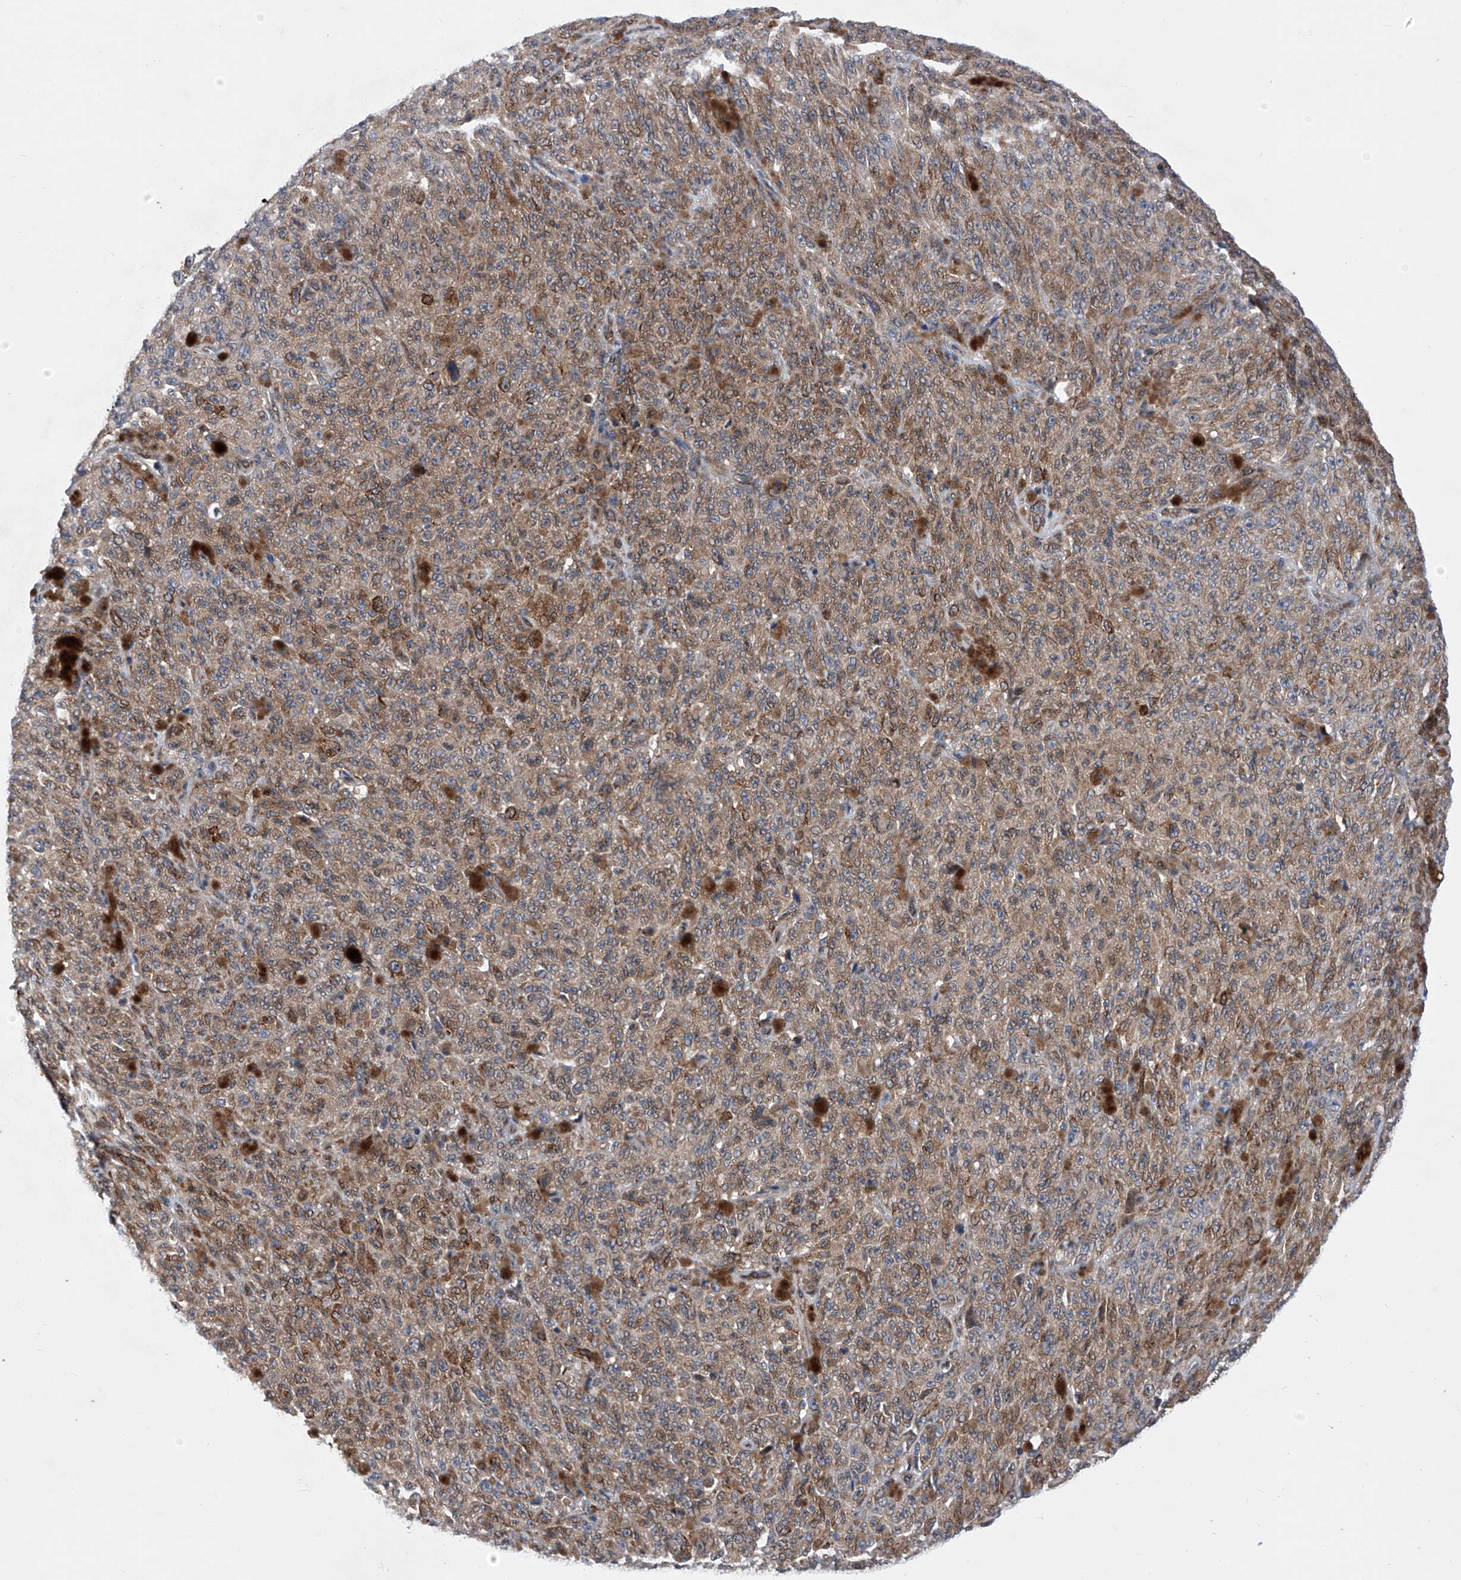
{"staining": {"intensity": "moderate", "quantity": ">75%", "location": "cytoplasmic/membranous"}, "tissue": "melanoma", "cell_type": "Tumor cells", "image_type": "cancer", "snomed": [{"axis": "morphology", "description": "Malignant melanoma, NOS"}, {"axis": "topography", "description": "Skin"}], "caption": "A high-resolution histopathology image shows immunohistochemistry (IHC) staining of melanoma, which displays moderate cytoplasmic/membranous positivity in about >75% of tumor cells.", "gene": "KTI12", "patient": {"sex": "female", "age": 82}}